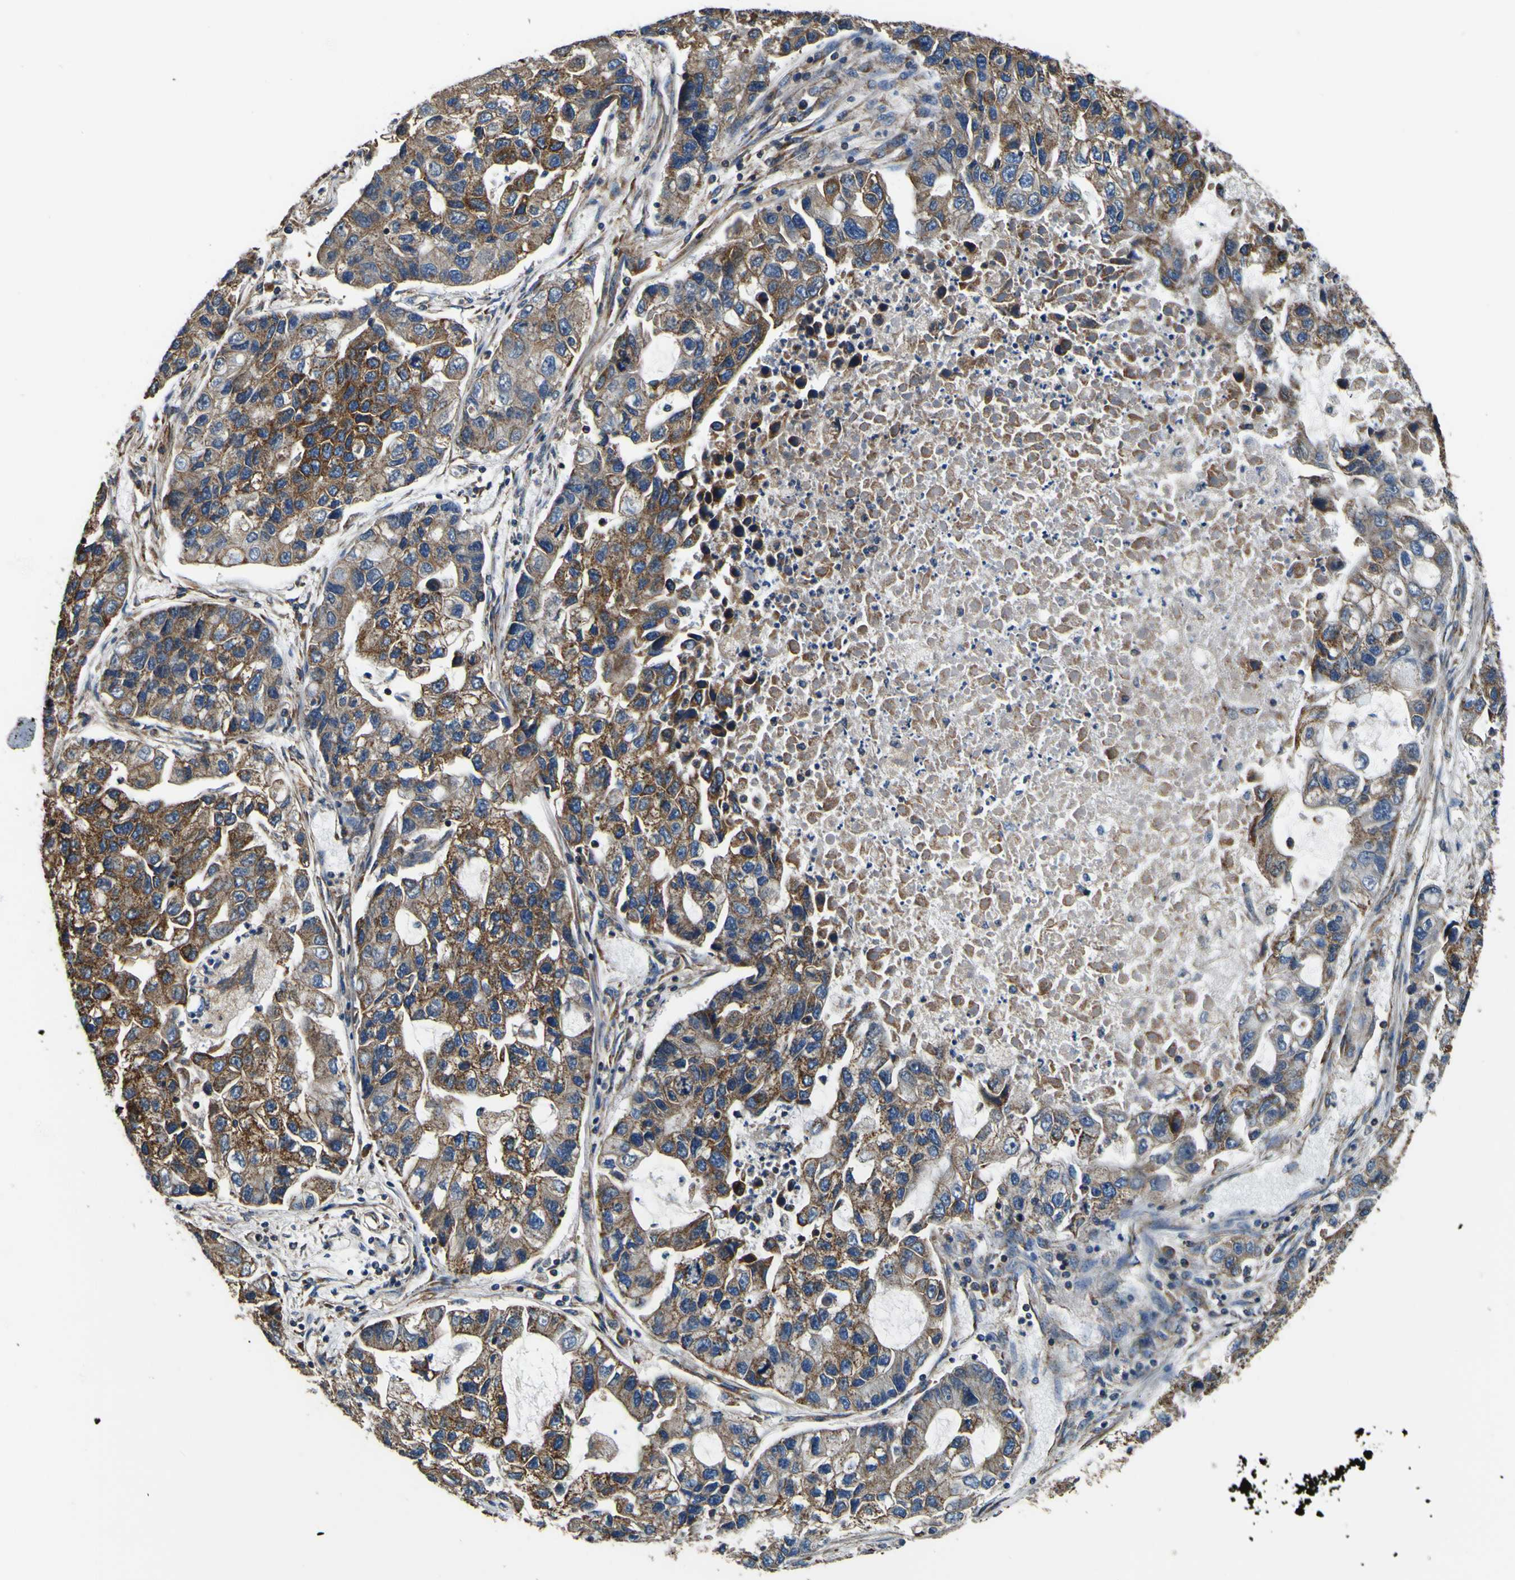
{"staining": {"intensity": "moderate", "quantity": ">75%", "location": "cytoplasmic/membranous"}, "tissue": "lung cancer", "cell_type": "Tumor cells", "image_type": "cancer", "snomed": [{"axis": "morphology", "description": "Adenocarcinoma, NOS"}, {"axis": "topography", "description": "Lung"}], "caption": "A high-resolution micrograph shows IHC staining of lung adenocarcinoma, which demonstrates moderate cytoplasmic/membranous staining in about >75% of tumor cells.", "gene": "INPP5A", "patient": {"sex": "female", "age": 51}}